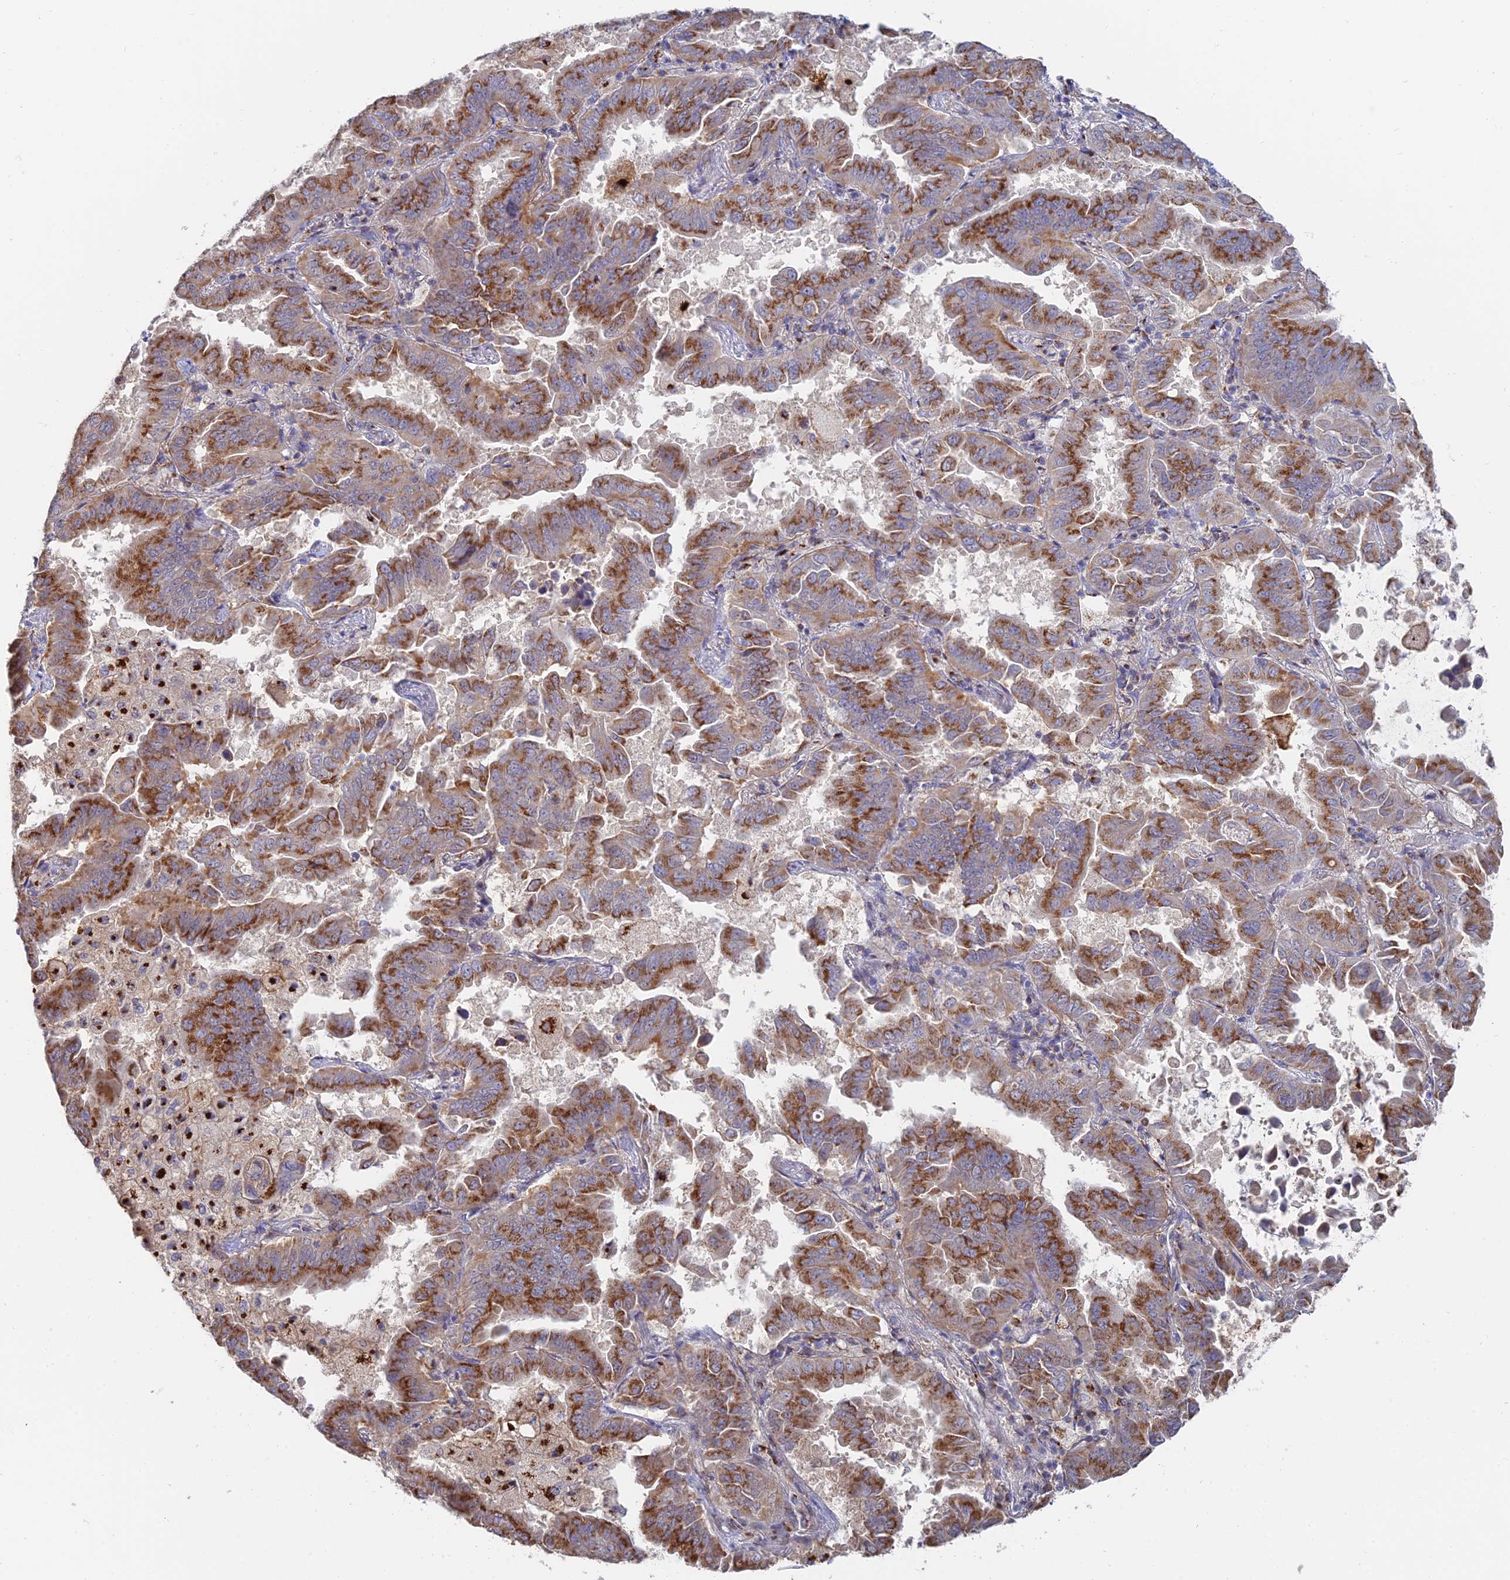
{"staining": {"intensity": "moderate", "quantity": ">75%", "location": "cytoplasmic/membranous"}, "tissue": "lung cancer", "cell_type": "Tumor cells", "image_type": "cancer", "snomed": [{"axis": "morphology", "description": "Adenocarcinoma, NOS"}, {"axis": "topography", "description": "Lung"}], "caption": "A high-resolution photomicrograph shows IHC staining of lung cancer, which displays moderate cytoplasmic/membranous expression in about >75% of tumor cells.", "gene": "HS2ST1", "patient": {"sex": "male", "age": 64}}